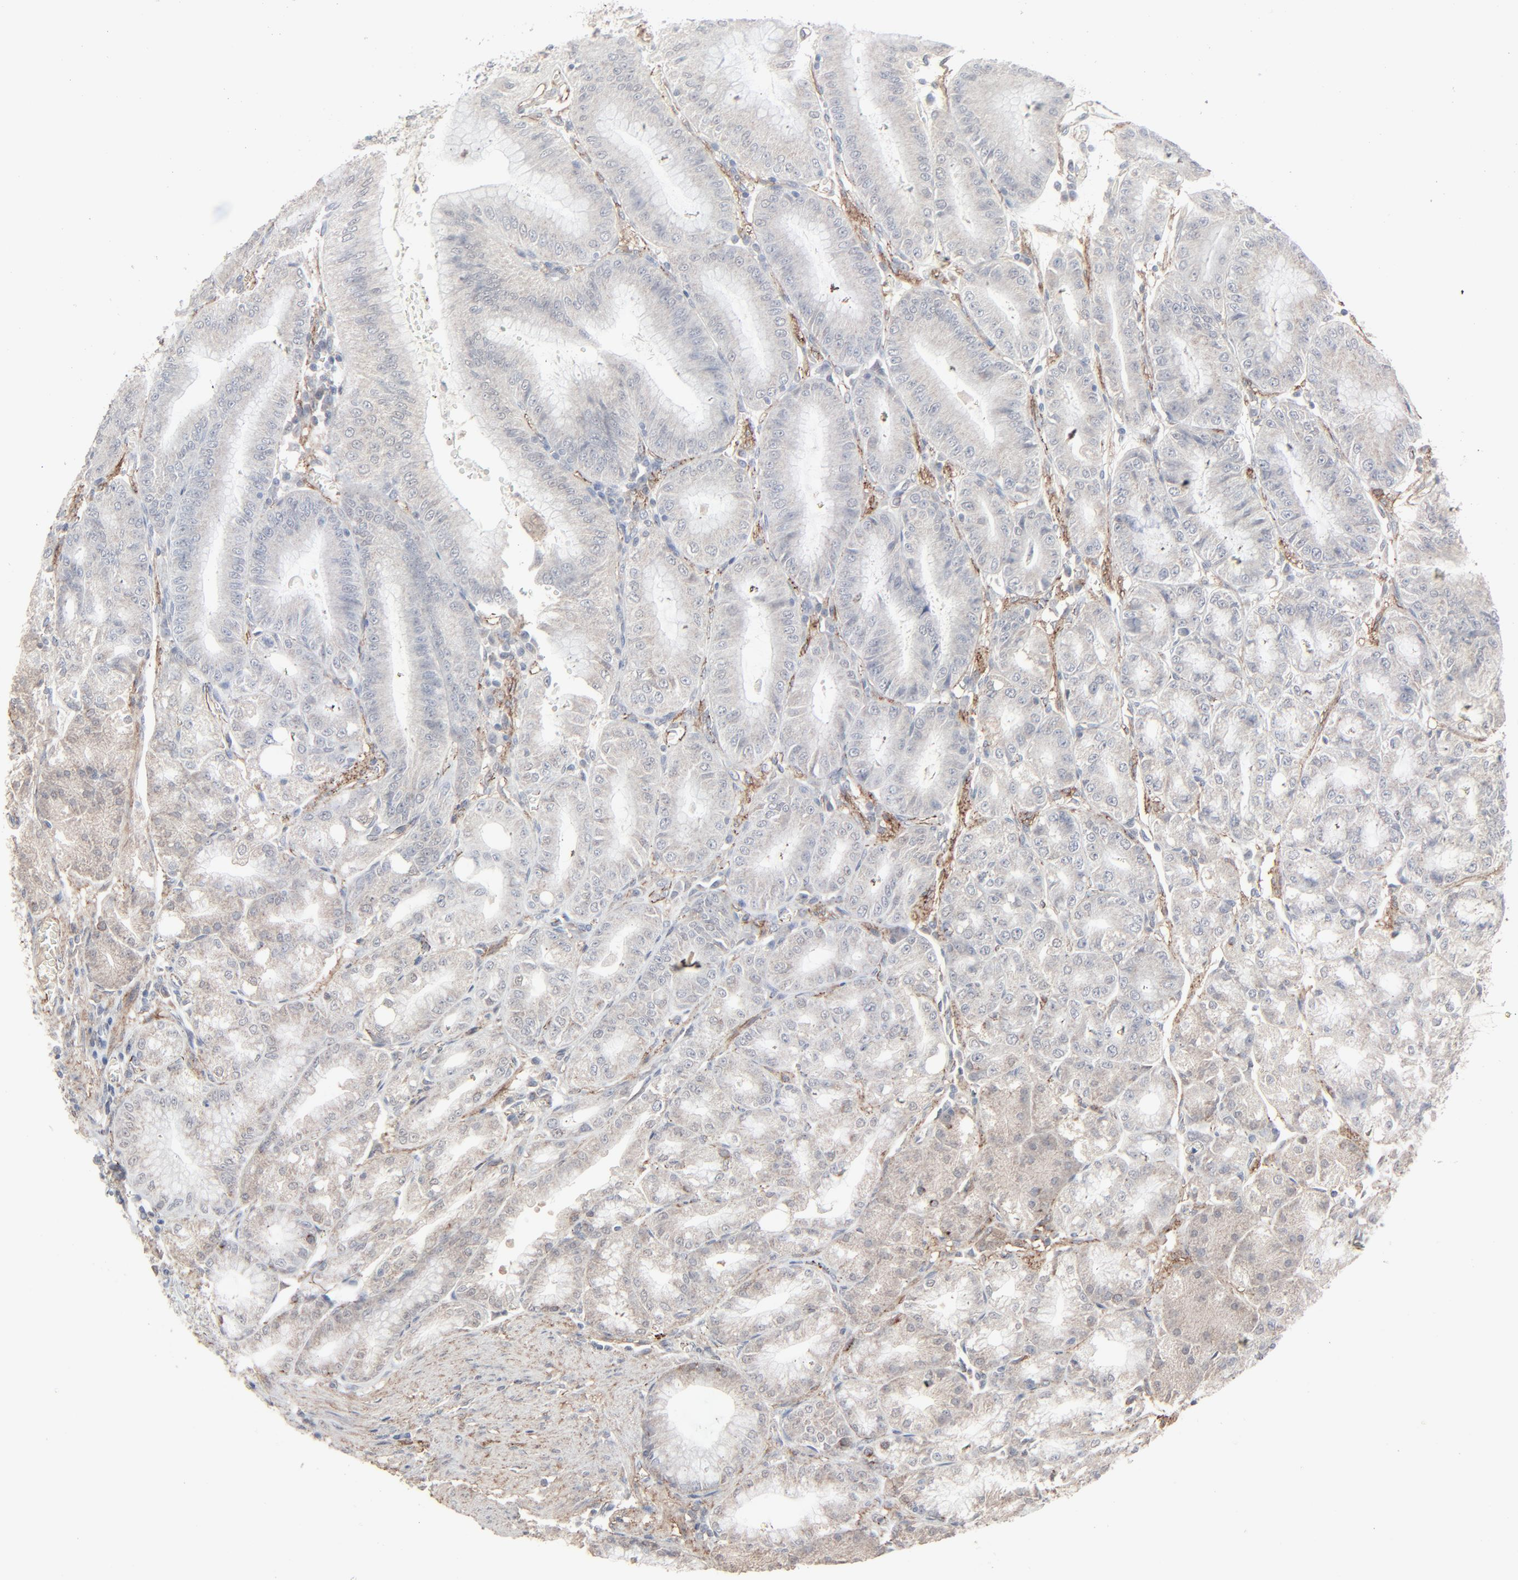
{"staining": {"intensity": "negative", "quantity": "none", "location": "none"}, "tissue": "stomach", "cell_type": "Glandular cells", "image_type": "normal", "snomed": [{"axis": "morphology", "description": "Normal tissue, NOS"}, {"axis": "topography", "description": "Stomach, lower"}], "caption": "Micrograph shows no protein staining in glandular cells of normal stomach. Nuclei are stained in blue.", "gene": "JAM3", "patient": {"sex": "male", "age": 71}}